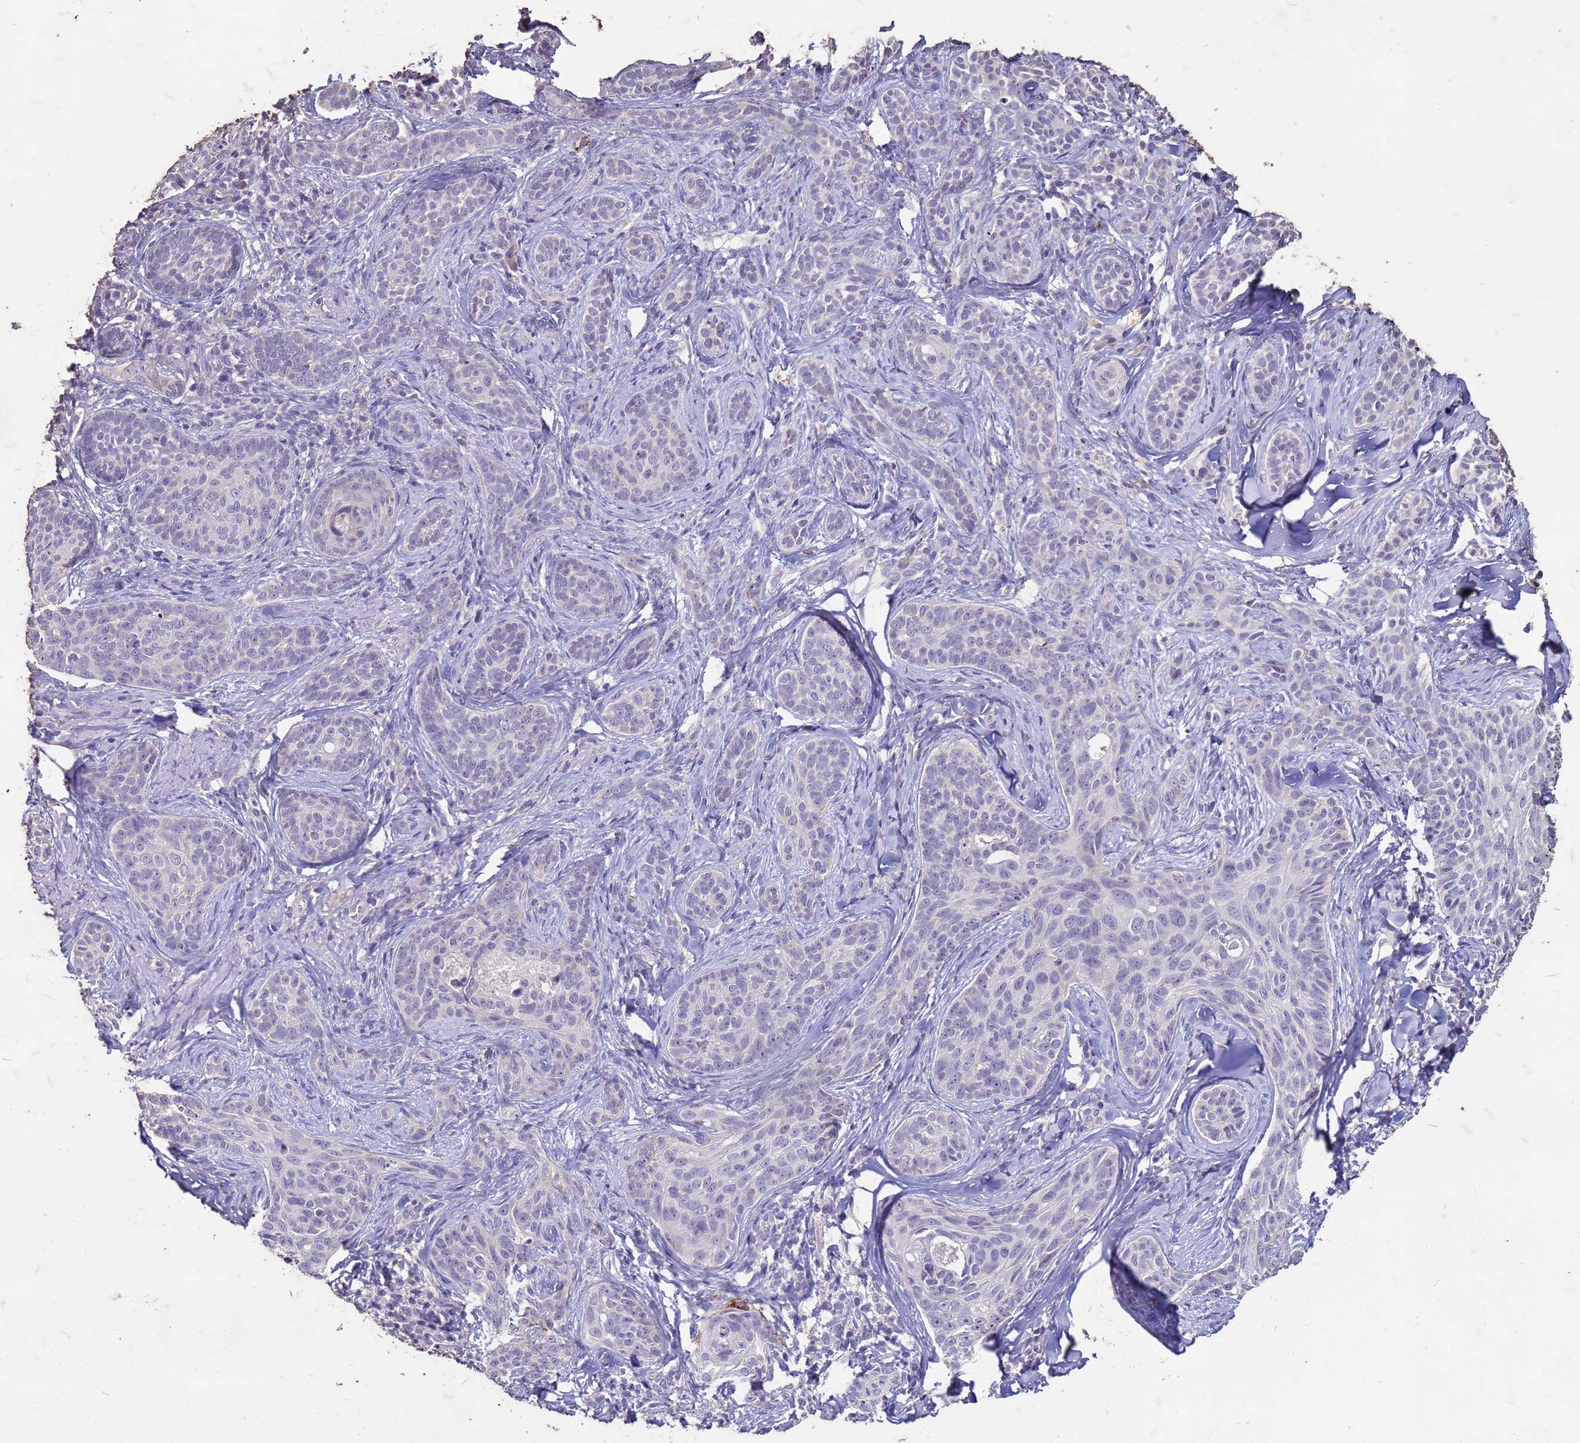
{"staining": {"intensity": "negative", "quantity": "none", "location": "none"}, "tissue": "skin cancer", "cell_type": "Tumor cells", "image_type": "cancer", "snomed": [{"axis": "morphology", "description": "Basal cell carcinoma"}, {"axis": "topography", "description": "Skin"}], "caption": "A histopathology image of skin cancer (basal cell carcinoma) stained for a protein shows no brown staining in tumor cells. (Stains: DAB immunohistochemistry with hematoxylin counter stain, Microscopy: brightfield microscopy at high magnification).", "gene": "FAM184B", "patient": {"sex": "male", "age": 71}}